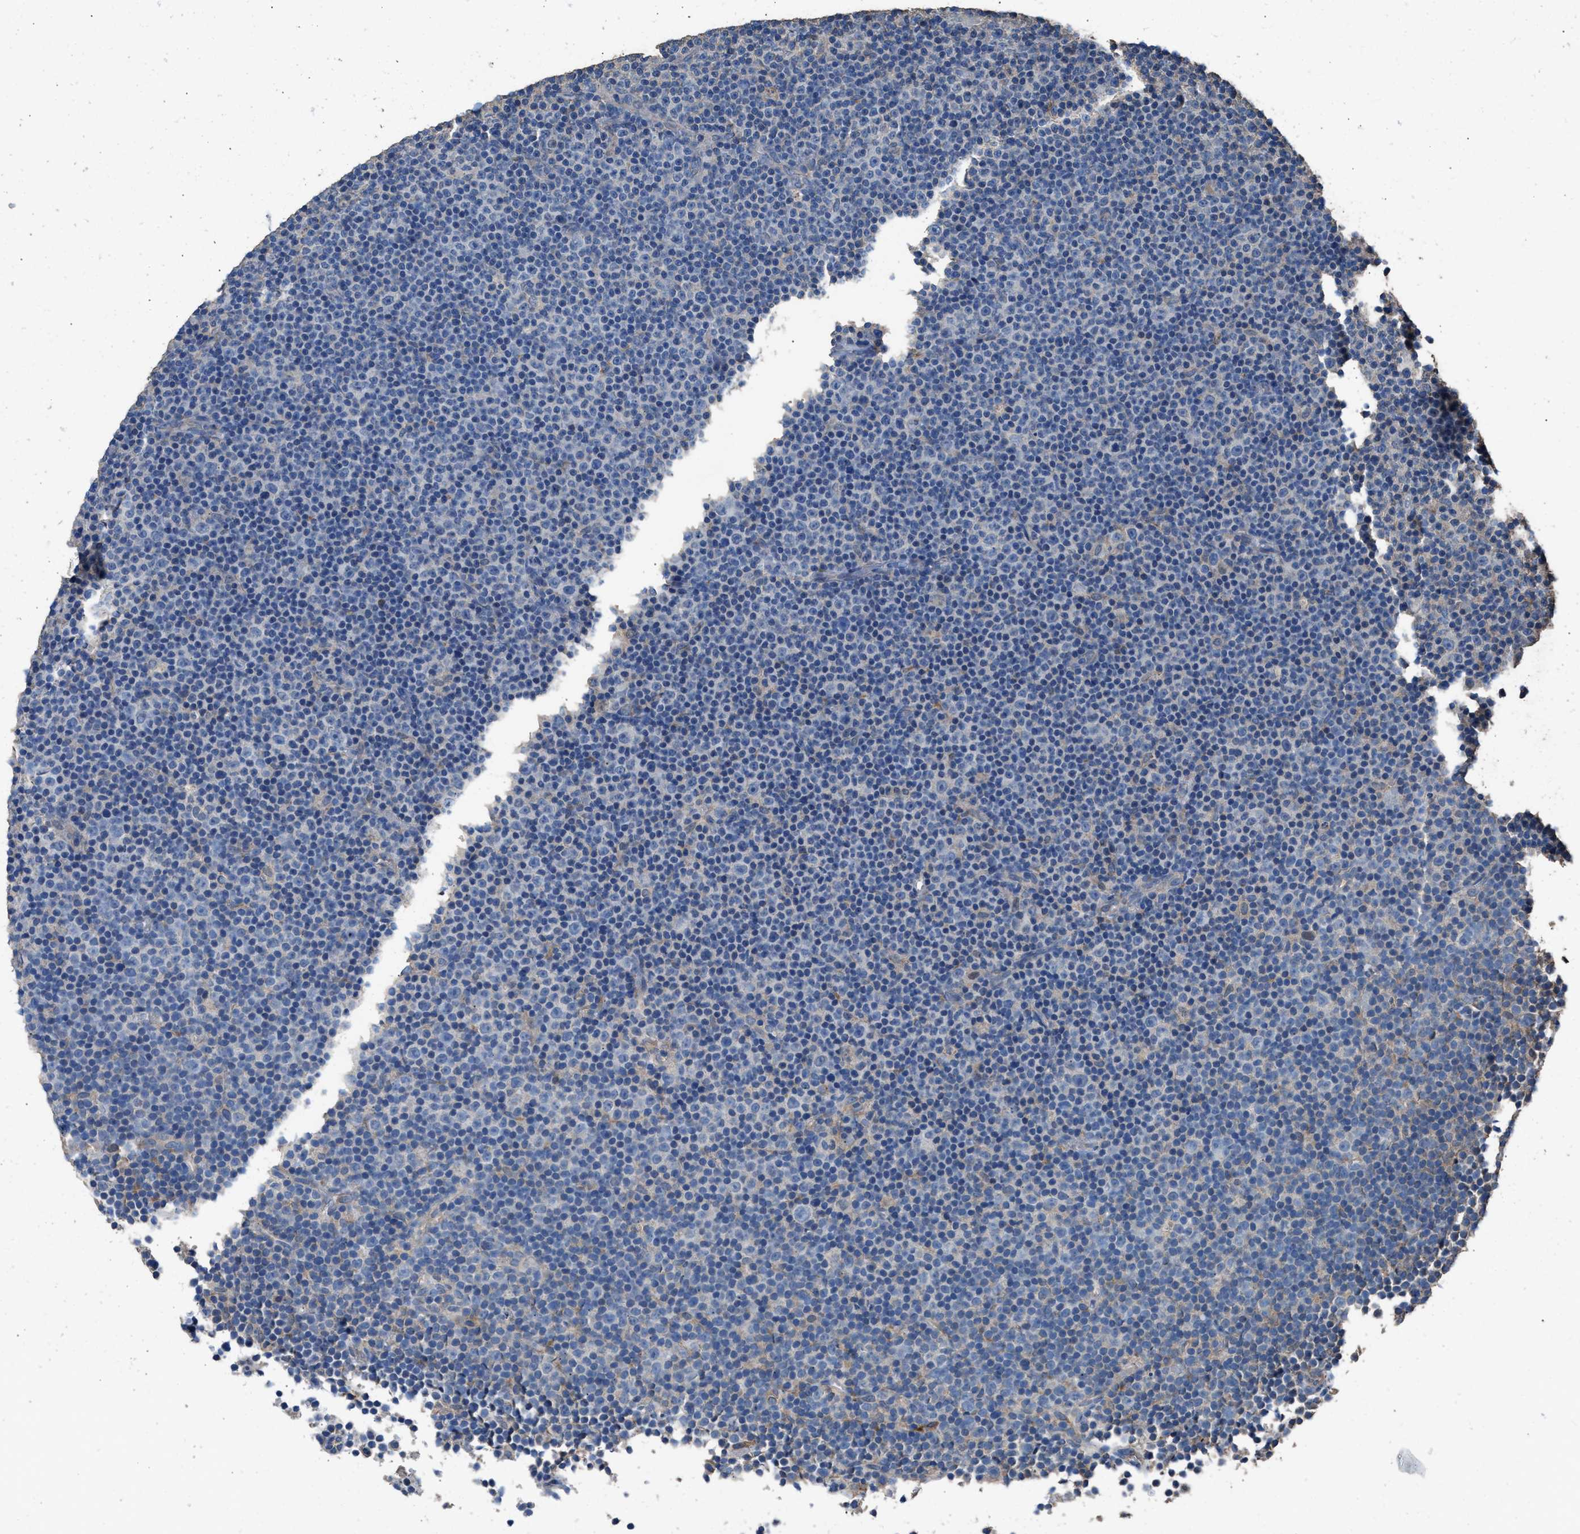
{"staining": {"intensity": "negative", "quantity": "none", "location": "none"}, "tissue": "lymphoma", "cell_type": "Tumor cells", "image_type": "cancer", "snomed": [{"axis": "morphology", "description": "Malignant lymphoma, non-Hodgkin's type, Low grade"}, {"axis": "topography", "description": "Lymph node"}], "caption": "This is a image of IHC staining of lymphoma, which shows no positivity in tumor cells. (Brightfield microscopy of DAB (3,3'-diaminobenzidine) immunohistochemistry (IHC) at high magnification).", "gene": "ITSN1", "patient": {"sex": "female", "age": 67}}